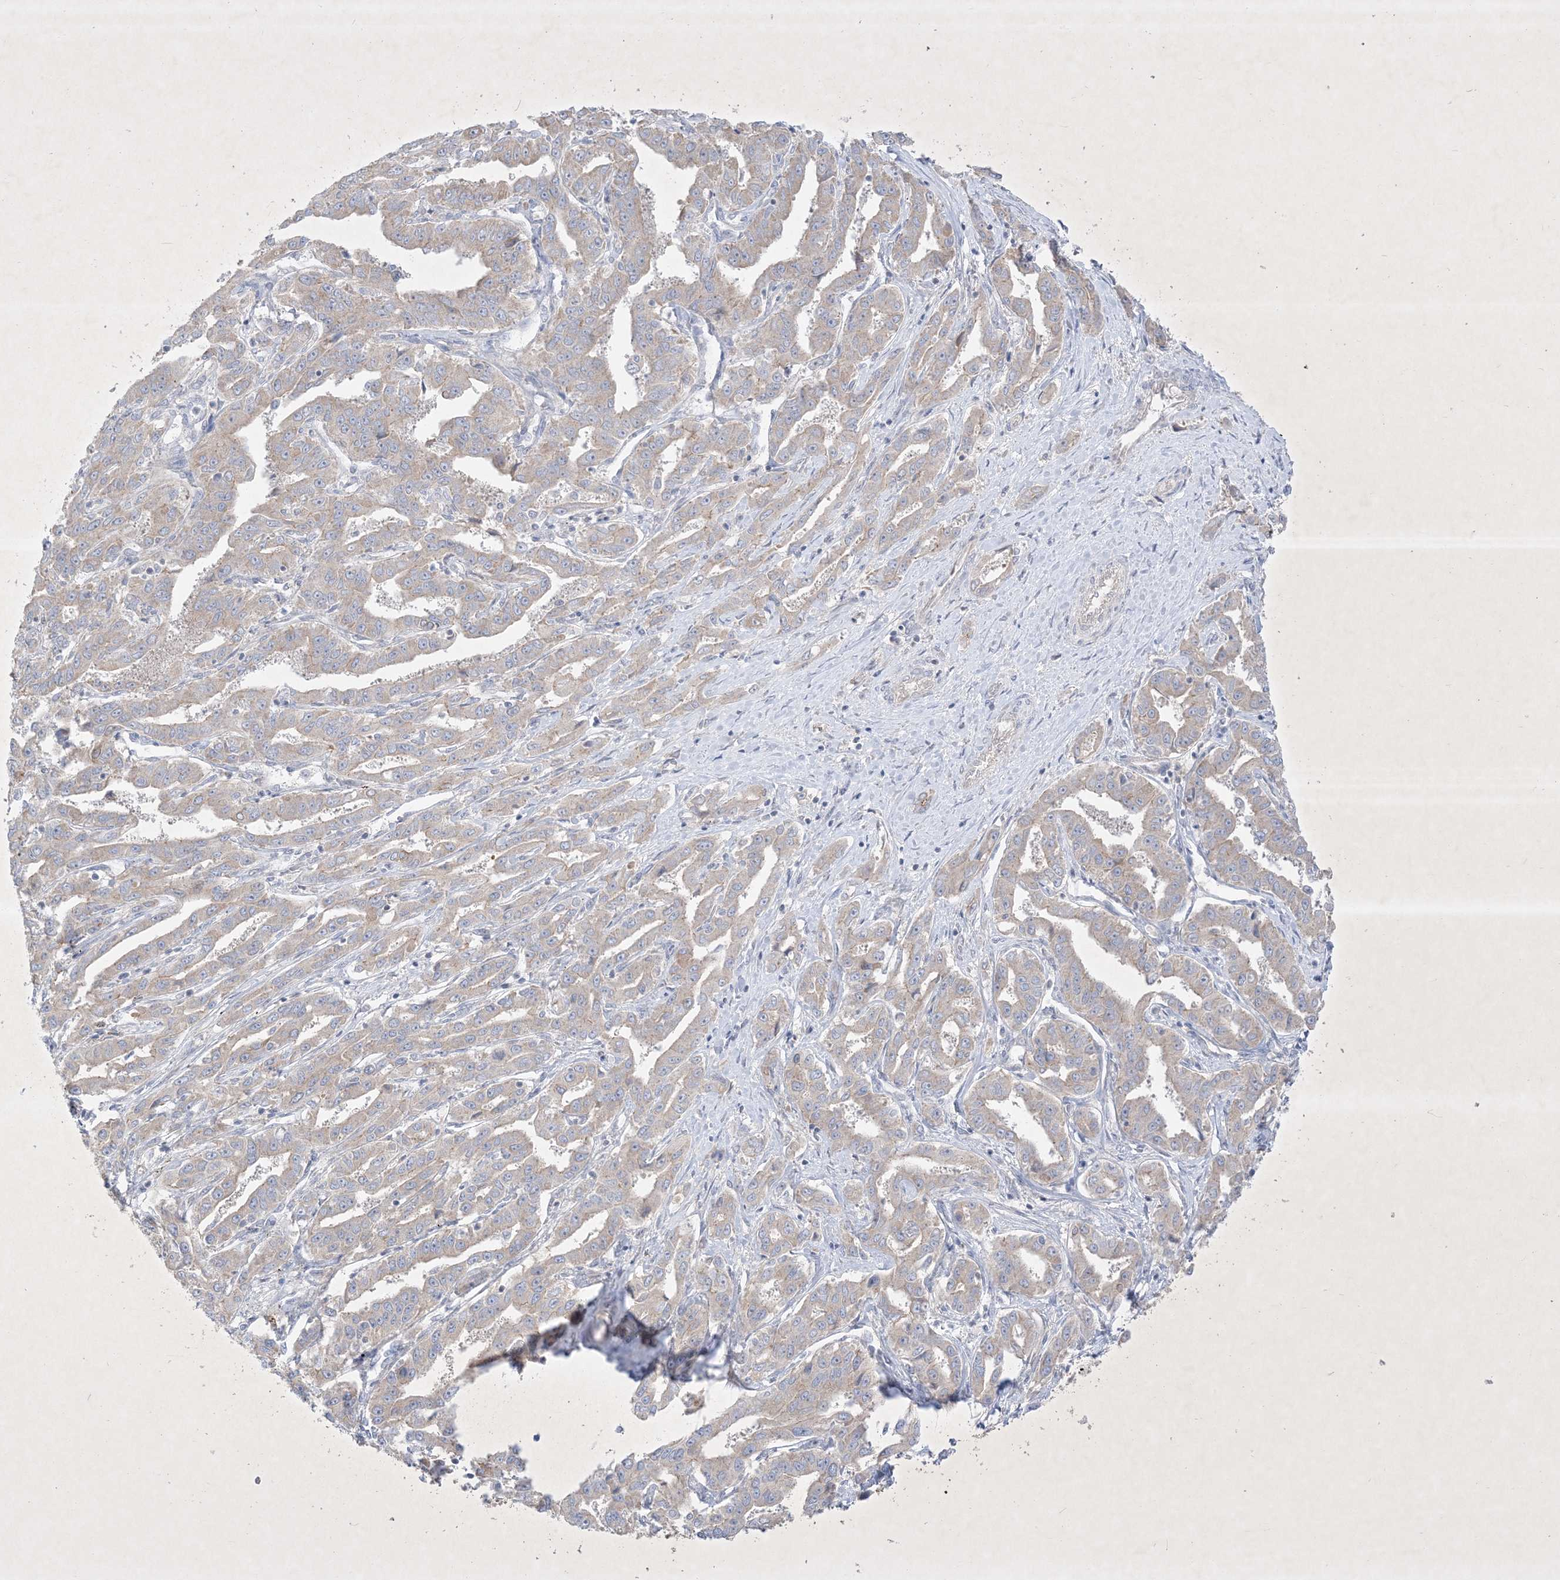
{"staining": {"intensity": "weak", "quantity": "<25%", "location": "cytoplasmic/membranous"}, "tissue": "liver cancer", "cell_type": "Tumor cells", "image_type": "cancer", "snomed": [{"axis": "morphology", "description": "Cholangiocarcinoma"}, {"axis": "topography", "description": "Liver"}], "caption": "There is no significant expression in tumor cells of liver cancer (cholangiocarcinoma).", "gene": "PLEKHA3", "patient": {"sex": "male", "age": 59}}